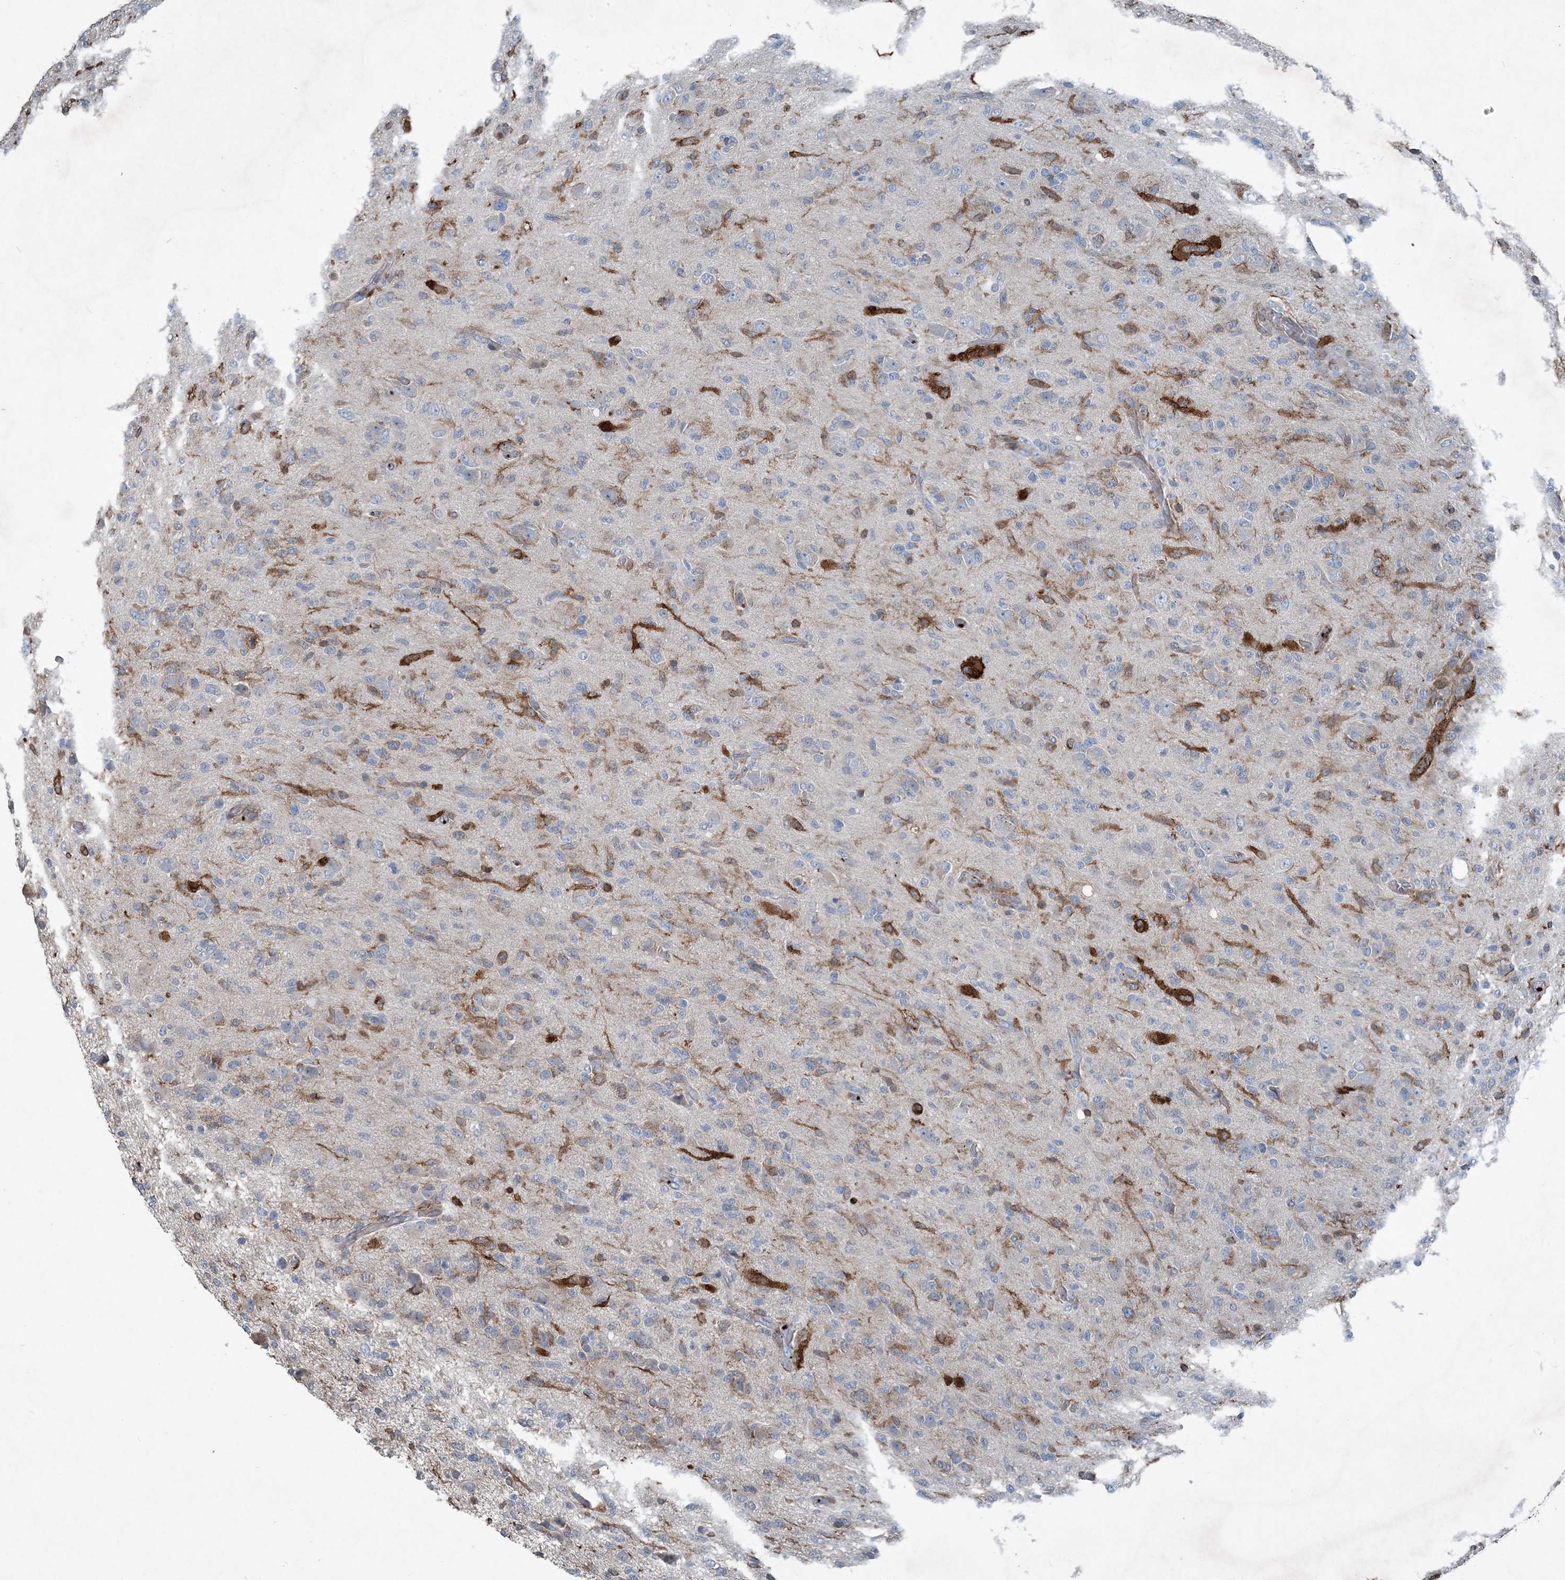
{"staining": {"intensity": "negative", "quantity": "none", "location": "none"}, "tissue": "glioma", "cell_type": "Tumor cells", "image_type": "cancer", "snomed": [{"axis": "morphology", "description": "Glioma, malignant, High grade"}, {"axis": "topography", "description": "Brain"}], "caption": "Immunohistochemical staining of human glioma shows no significant expression in tumor cells.", "gene": "DGUOK", "patient": {"sex": "female", "age": 57}}